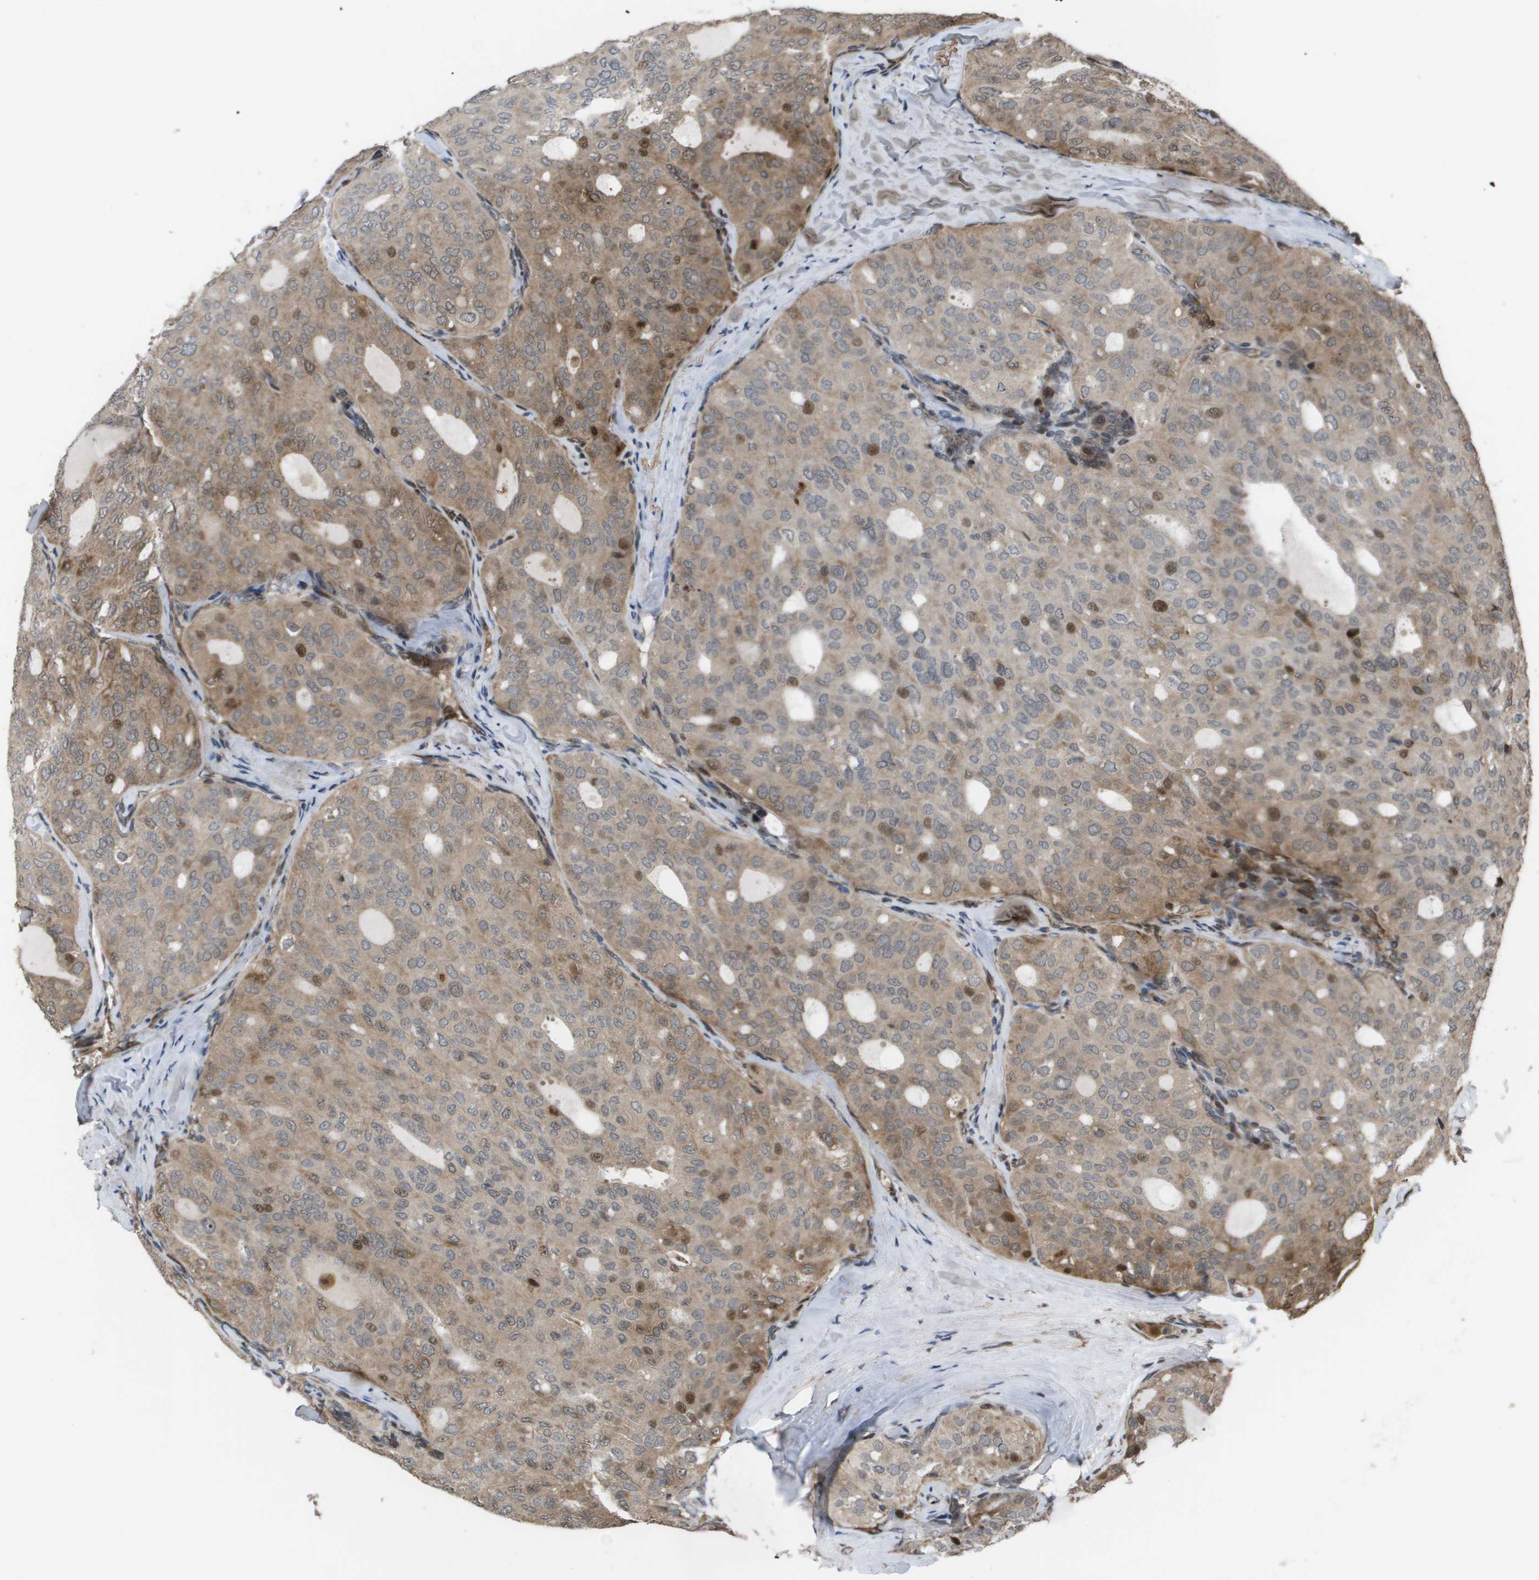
{"staining": {"intensity": "moderate", "quantity": "<25%", "location": "cytoplasmic/membranous,nuclear"}, "tissue": "thyroid cancer", "cell_type": "Tumor cells", "image_type": "cancer", "snomed": [{"axis": "morphology", "description": "Follicular adenoma carcinoma, NOS"}, {"axis": "topography", "description": "Thyroid gland"}], "caption": "The micrograph shows a brown stain indicating the presence of a protein in the cytoplasmic/membranous and nuclear of tumor cells in thyroid follicular adenoma carcinoma. (IHC, brightfield microscopy, high magnification).", "gene": "AXIN2", "patient": {"sex": "male", "age": 75}}